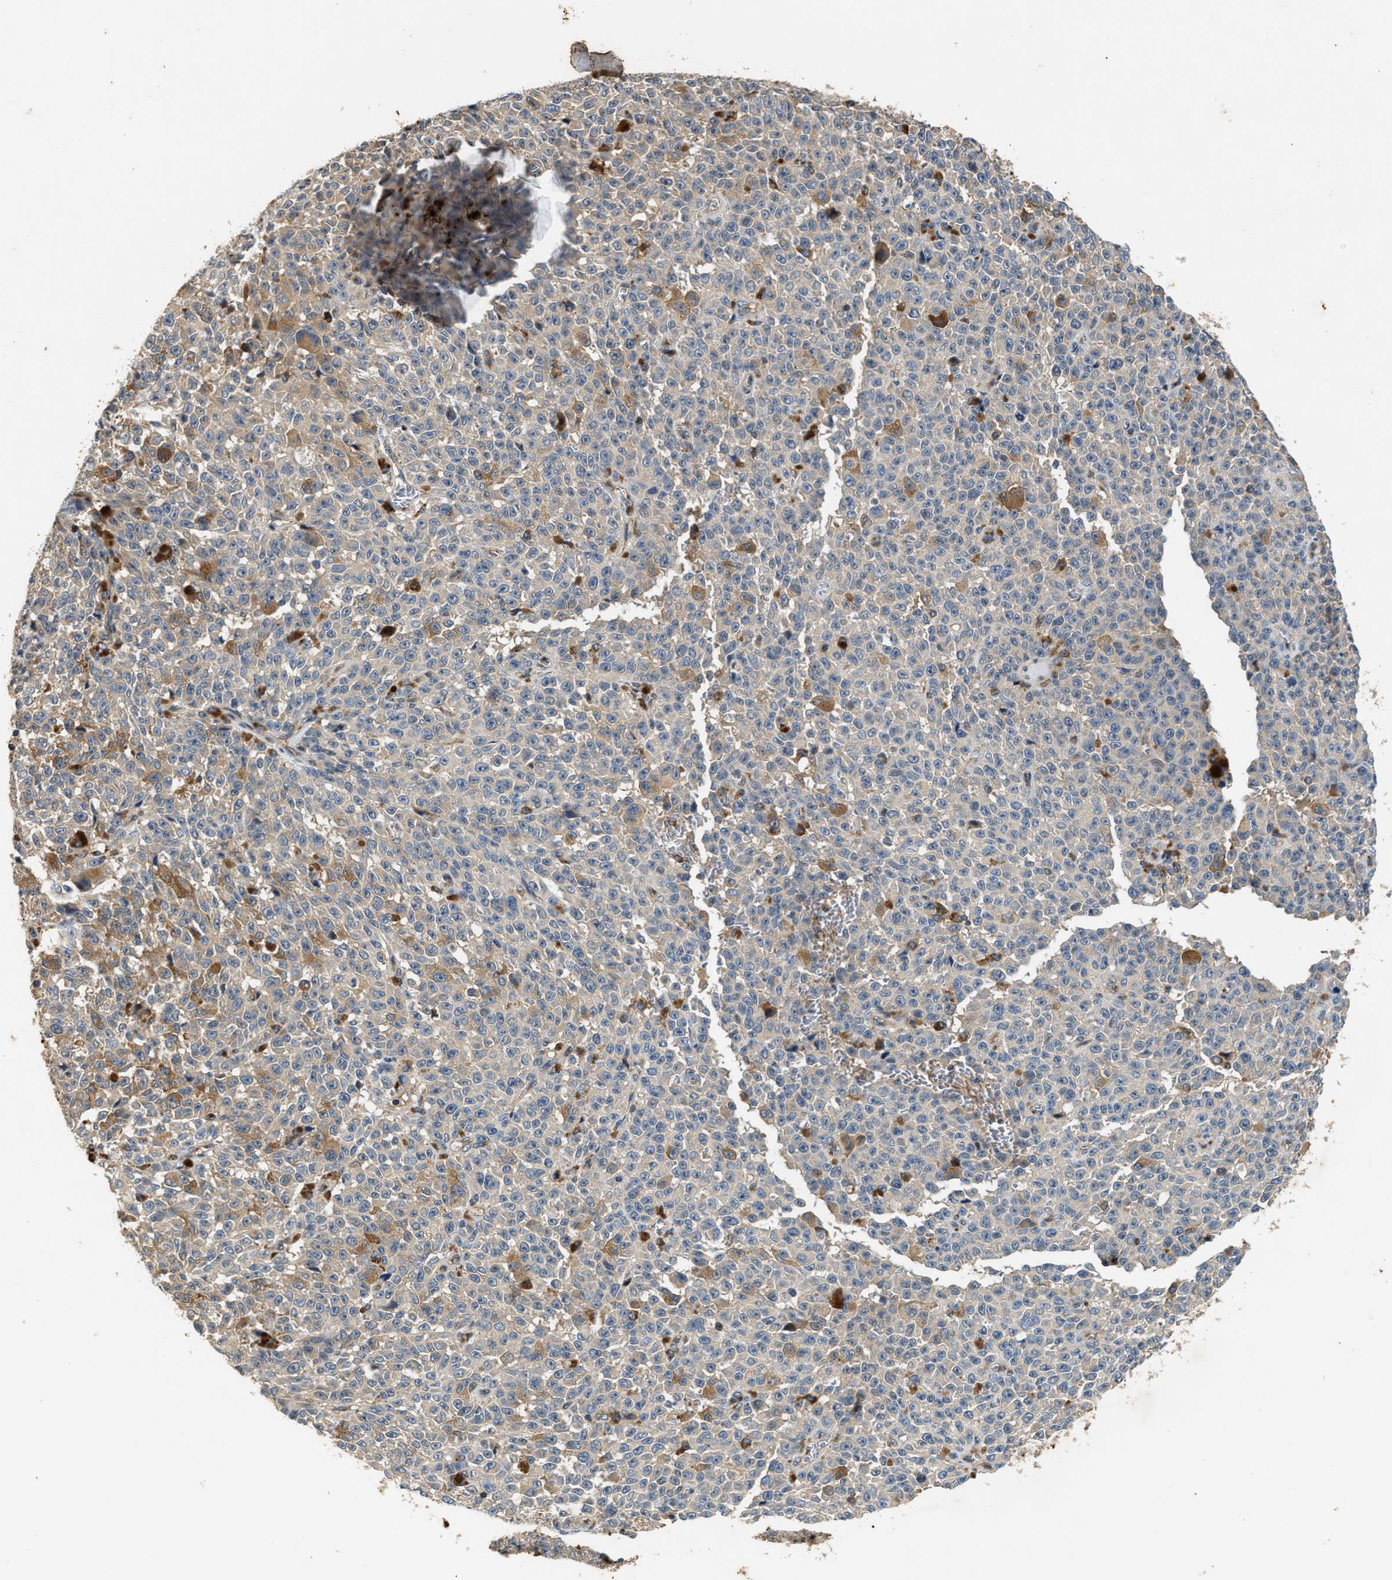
{"staining": {"intensity": "weak", "quantity": "<25%", "location": "cytoplasmic/membranous"}, "tissue": "melanoma", "cell_type": "Tumor cells", "image_type": "cancer", "snomed": [{"axis": "morphology", "description": "Malignant melanoma, NOS"}, {"axis": "topography", "description": "Skin"}], "caption": "Immunohistochemistry of human melanoma reveals no positivity in tumor cells. Brightfield microscopy of immunohistochemistry (IHC) stained with DAB (3,3'-diaminobenzidine) (brown) and hematoxylin (blue), captured at high magnification.", "gene": "CHUK", "patient": {"sex": "female", "age": 82}}